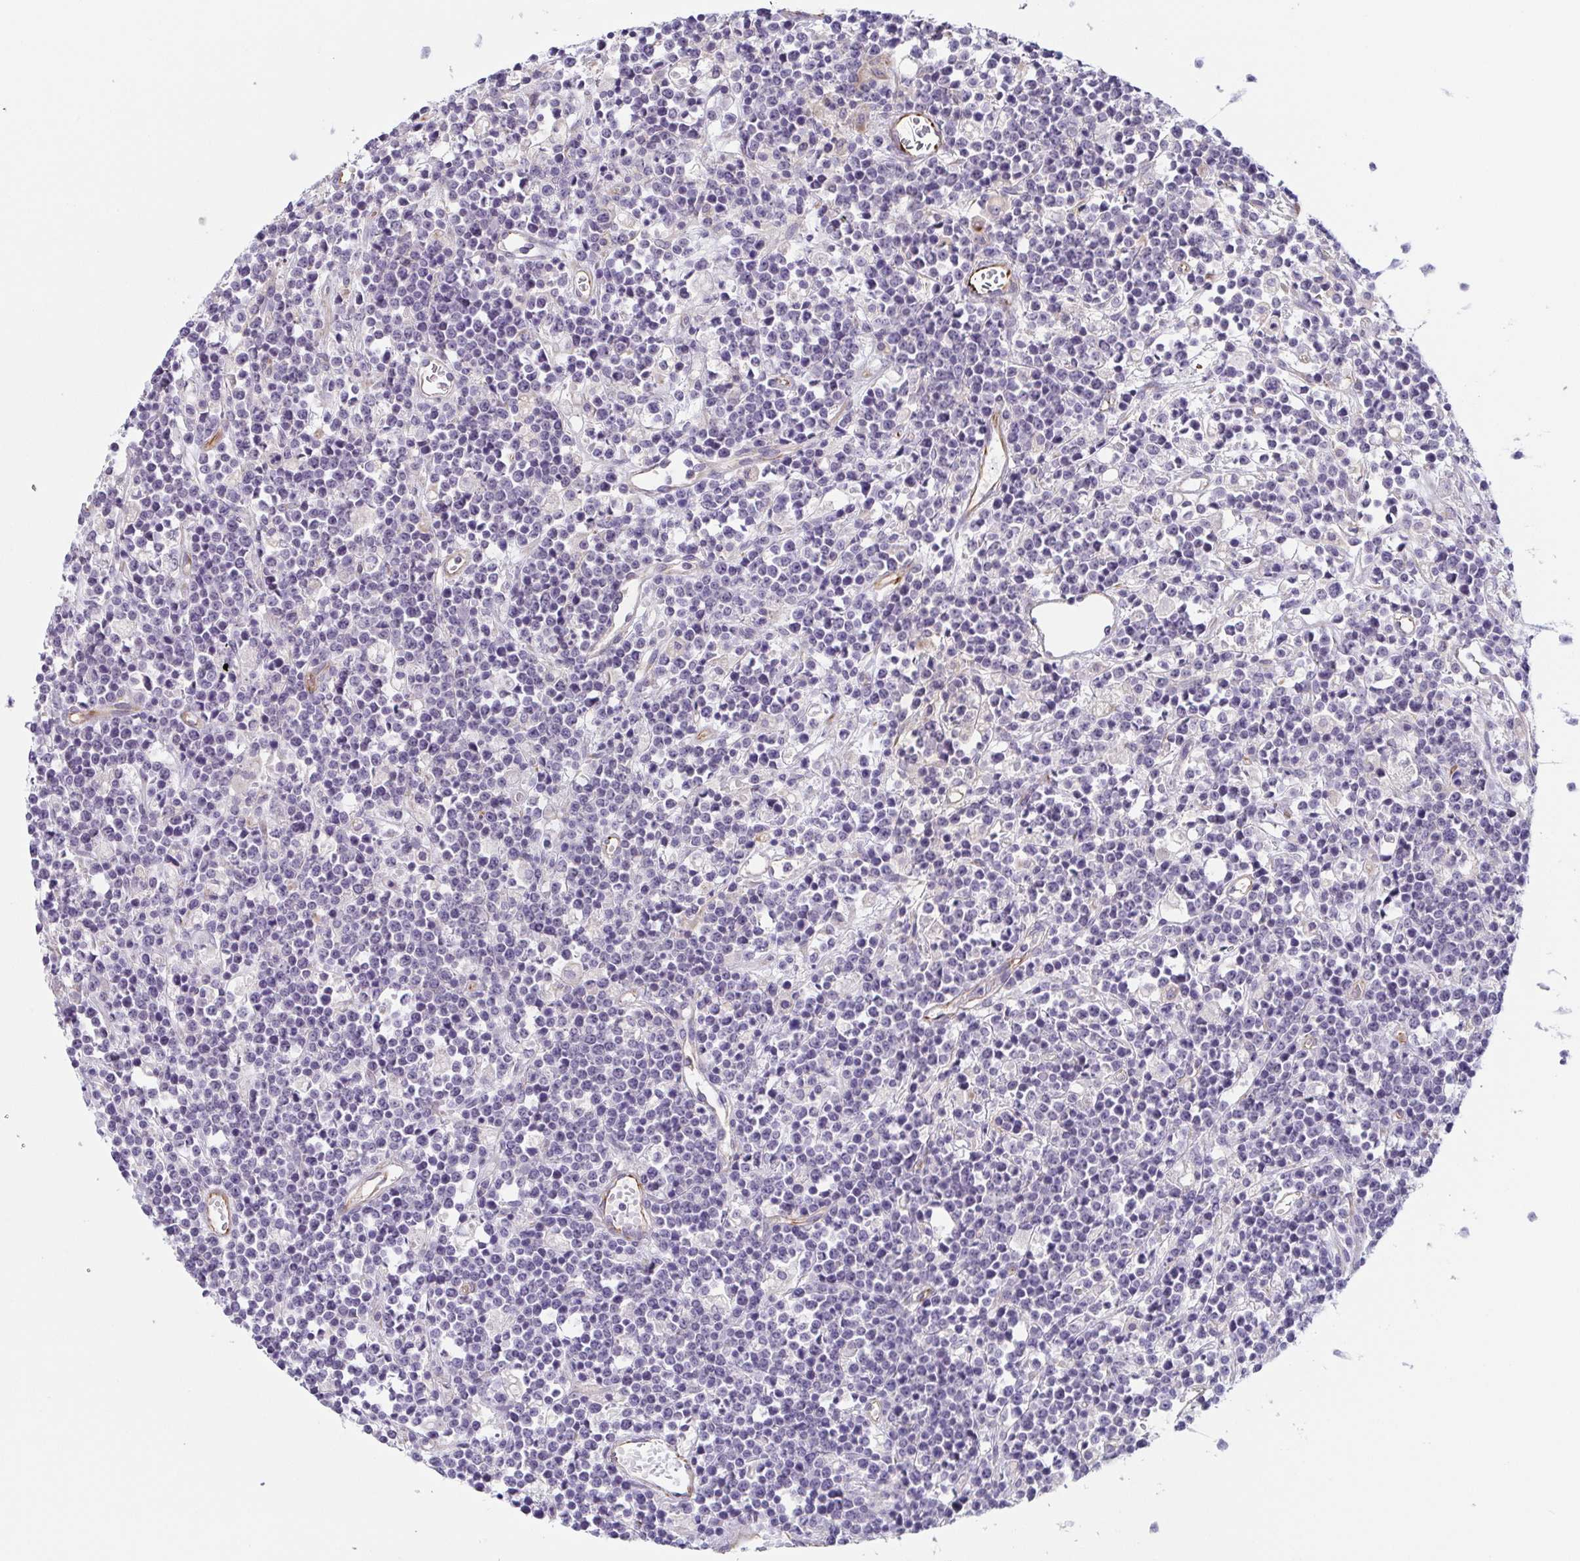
{"staining": {"intensity": "negative", "quantity": "none", "location": "none"}, "tissue": "lymphoma", "cell_type": "Tumor cells", "image_type": "cancer", "snomed": [{"axis": "morphology", "description": "Malignant lymphoma, non-Hodgkin's type, High grade"}, {"axis": "topography", "description": "Ovary"}], "caption": "Human high-grade malignant lymphoma, non-Hodgkin's type stained for a protein using IHC demonstrates no expression in tumor cells.", "gene": "COL17A1", "patient": {"sex": "female", "age": 56}}